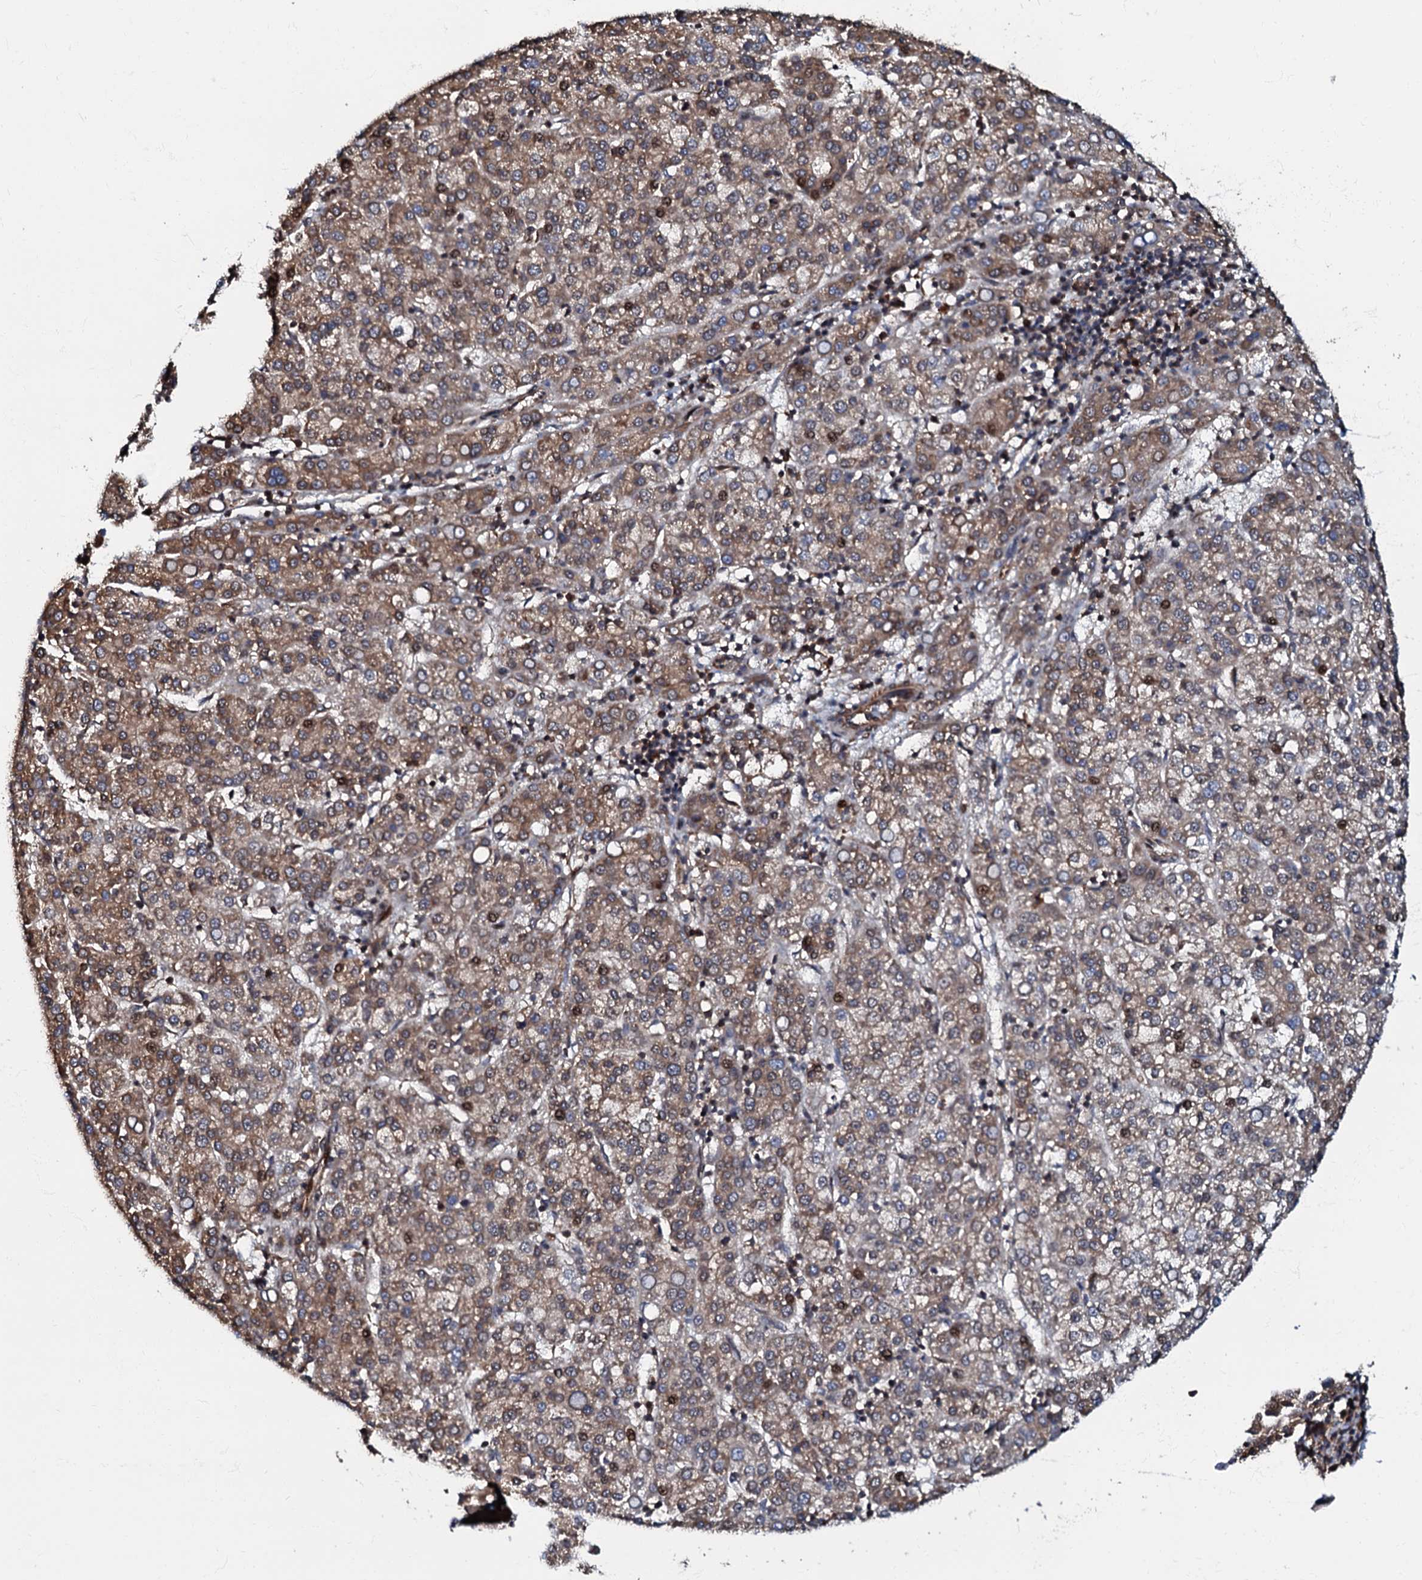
{"staining": {"intensity": "moderate", "quantity": ">75%", "location": "cytoplasmic/membranous"}, "tissue": "liver cancer", "cell_type": "Tumor cells", "image_type": "cancer", "snomed": [{"axis": "morphology", "description": "Carcinoma, Hepatocellular, NOS"}, {"axis": "topography", "description": "Liver"}], "caption": "A brown stain labels moderate cytoplasmic/membranous positivity of a protein in human liver cancer (hepatocellular carcinoma) tumor cells. Immunohistochemistry (ihc) stains the protein in brown and the nuclei are stained blue.", "gene": "OSBP", "patient": {"sex": "female", "age": 58}}